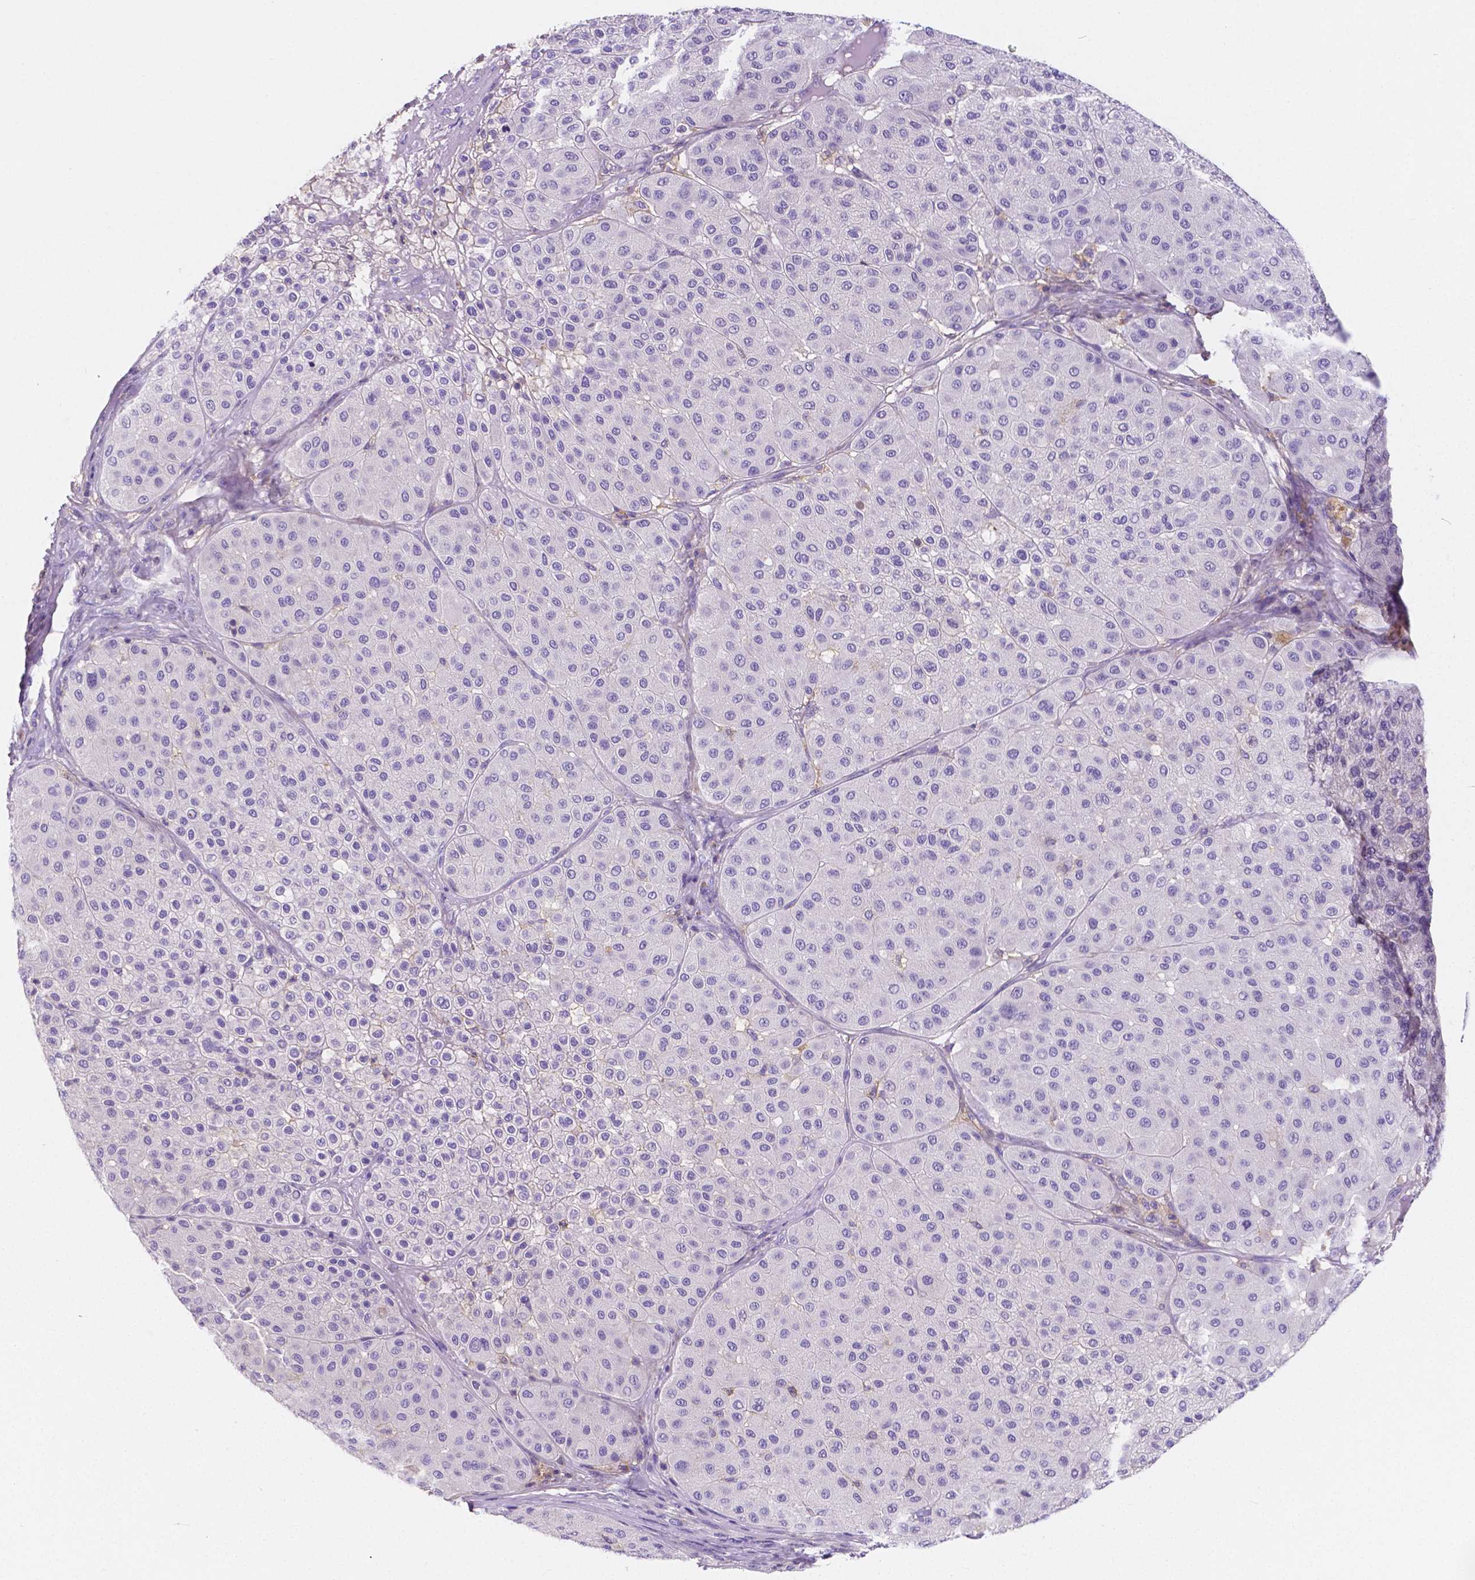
{"staining": {"intensity": "negative", "quantity": "none", "location": "none"}, "tissue": "melanoma", "cell_type": "Tumor cells", "image_type": "cancer", "snomed": [{"axis": "morphology", "description": "Malignant melanoma, Metastatic site"}, {"axis": "topography", "description": "Smooth muscle"}], "caption": "Immunohistochemistry (IHC) histopathology image of neoplastic tissue: human malignant melanoma (metastatic site) stained with DAB (3,3'-diaminobenzidine) shows no significant protein positivity in tumor cells.", "gene": "GABRD", "patient": {"sex": "male", "age": 41}}